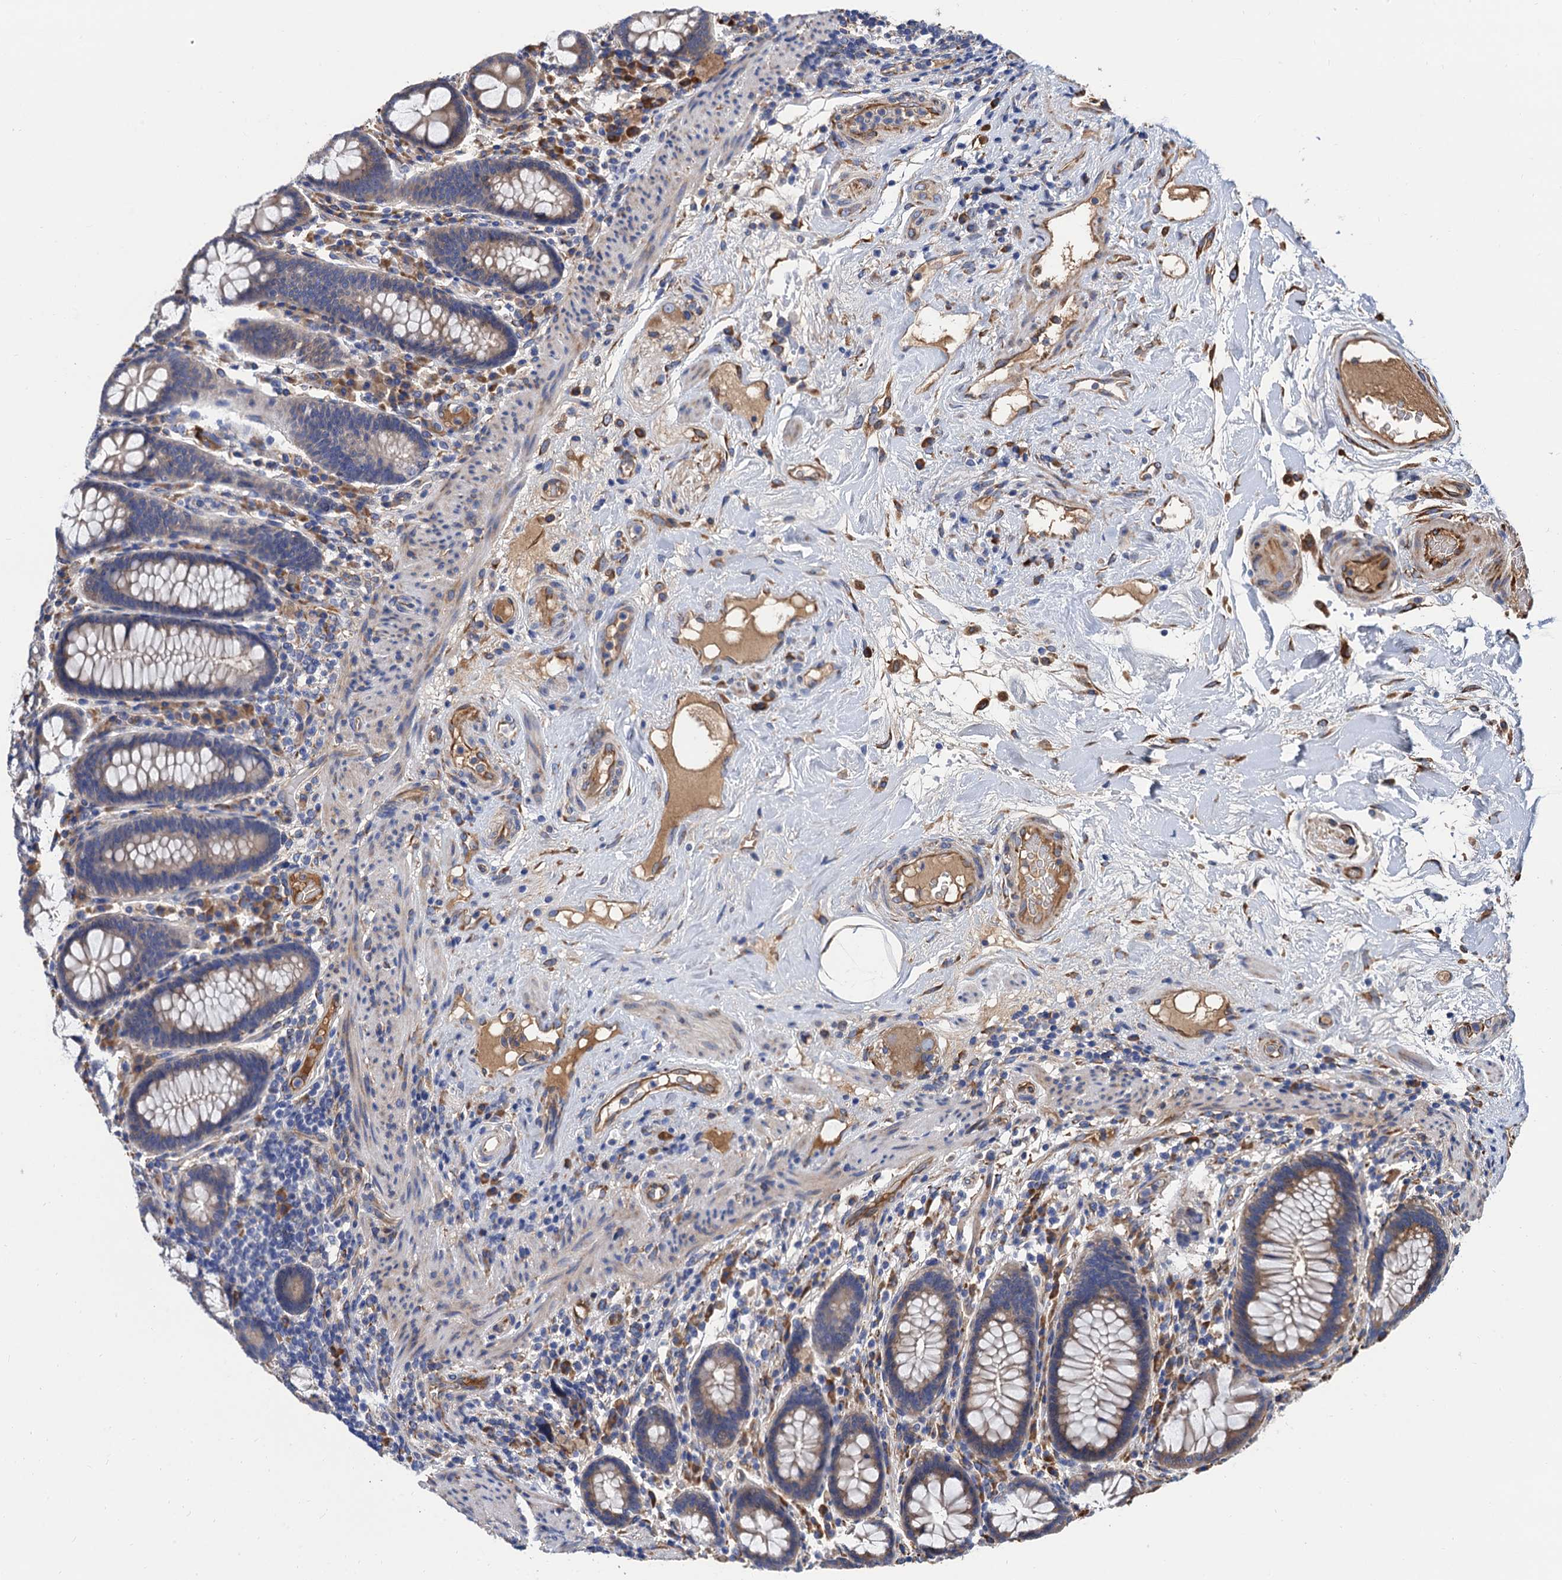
{"staining": {"intensity": "moderate", "quantity": ">75%", "location": "cytoplasmic/membranous"}, "tissue": "colon", "cell_type": "Endothelial cells", "image_type": "normal", "snomed": [{"axis": "morphology", "description": "Normal tissue, NOS"}, {"axis": "topography", "description": "Colon"}], "caption": "The histopathology image exhibits staining of normal colon, revealing moderate cytoplasmic/membranous protein positivity (brown color) within endothelial cells.", "gene": "CNNM1", "patient": {"sex": "female", "age": 79}}